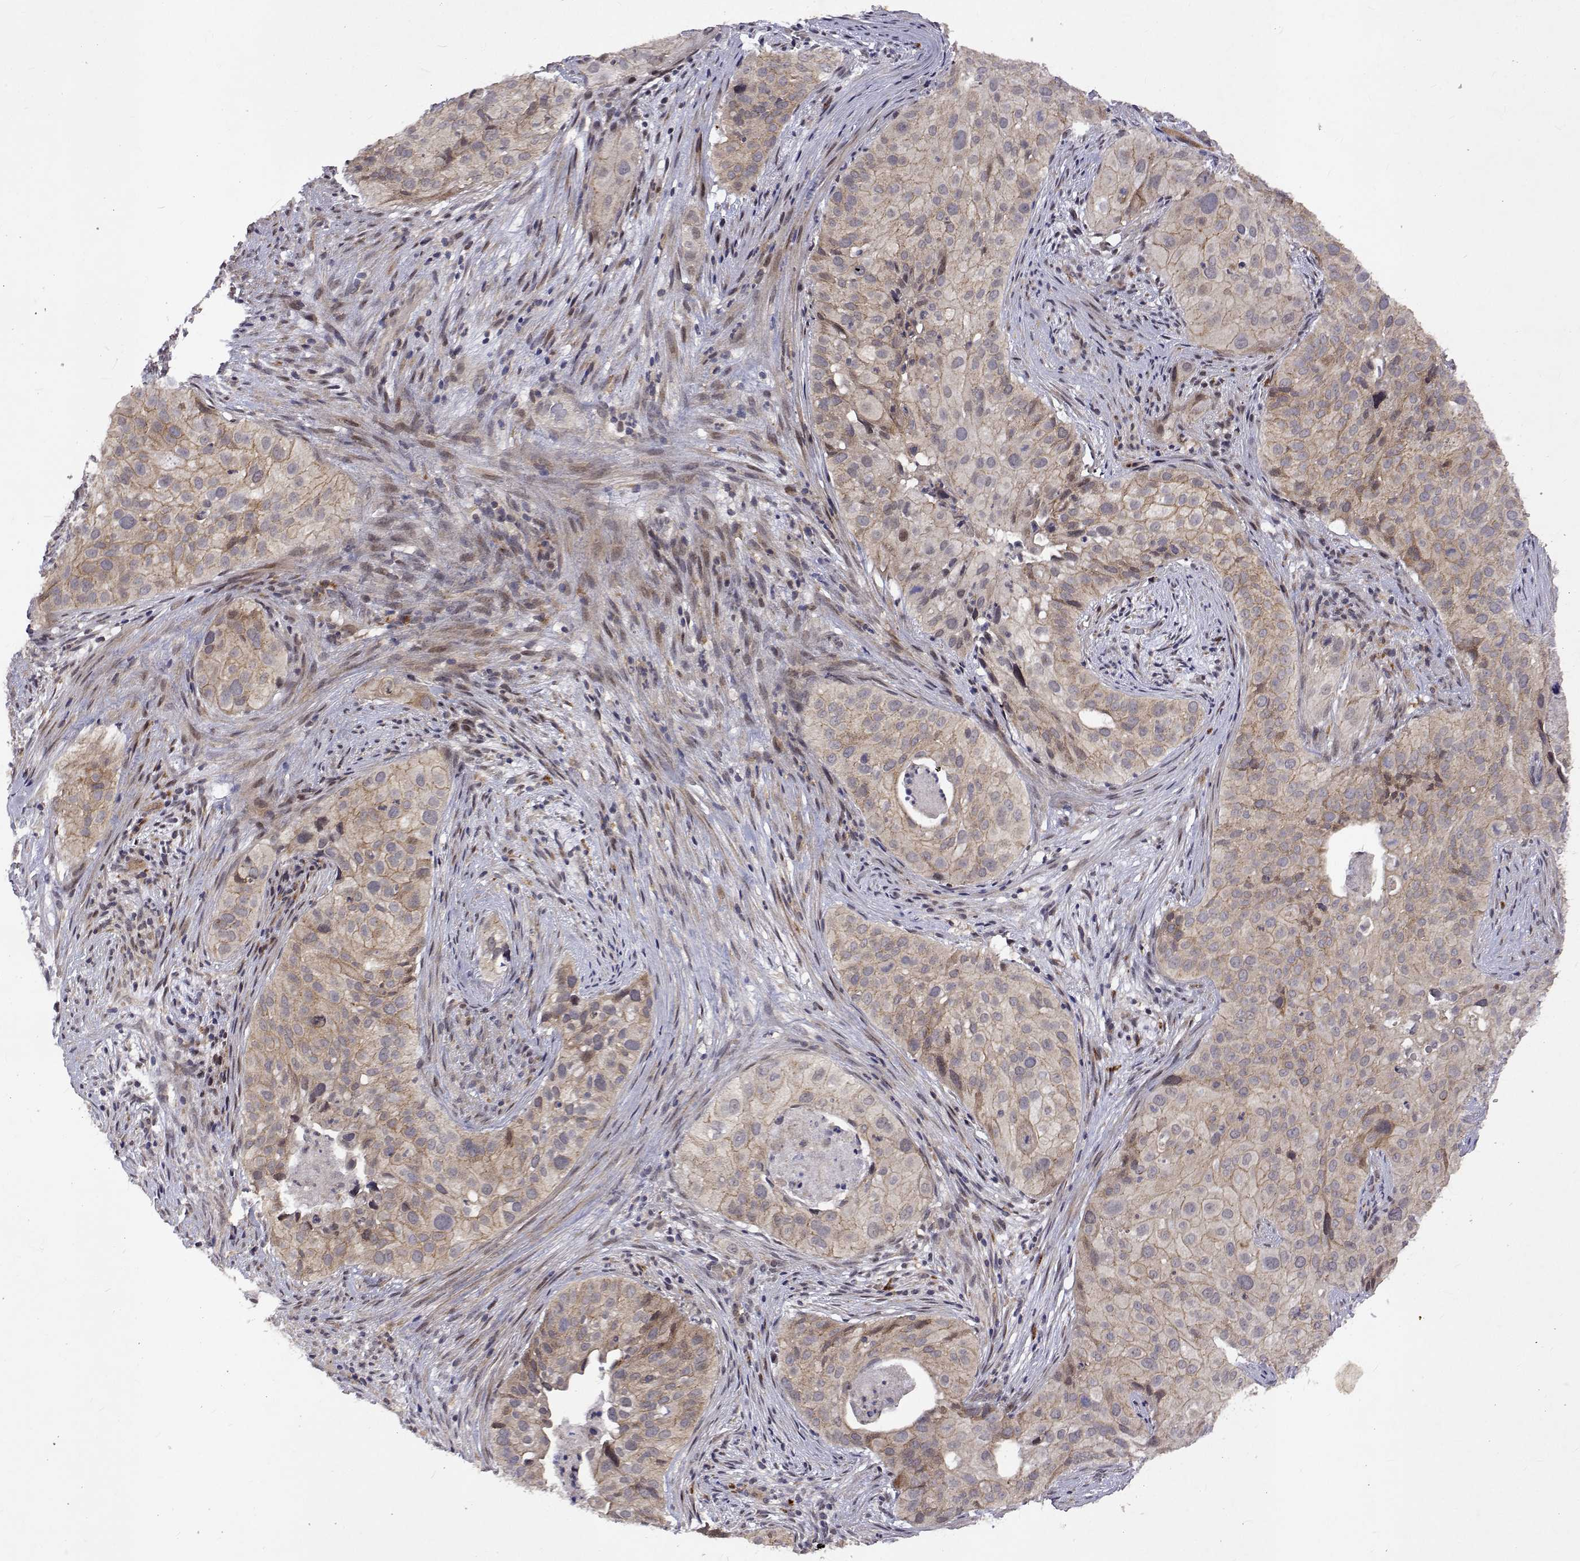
{"staining": {"intensity": "weak", "quantity": "25%-75%", "location": "cytoplasmic/membranous"}, "tissue": "cervical cancer", "cell_type": "Tumor cells", "image_type": "cancer", "snomed": [{"axis": "morphology", "description": "Squamous cell carcinoma, NOS"}, {"axis": "topography", "description": "Cervix"}], "caption": "Cervical cancer (squamous cell carcinoma) stained for a protein displays weak cytoplasmic/membranous positivity in tumor cells.", "gene": "ALKBH8", "patient": {"sex": "female", "age": 38}}